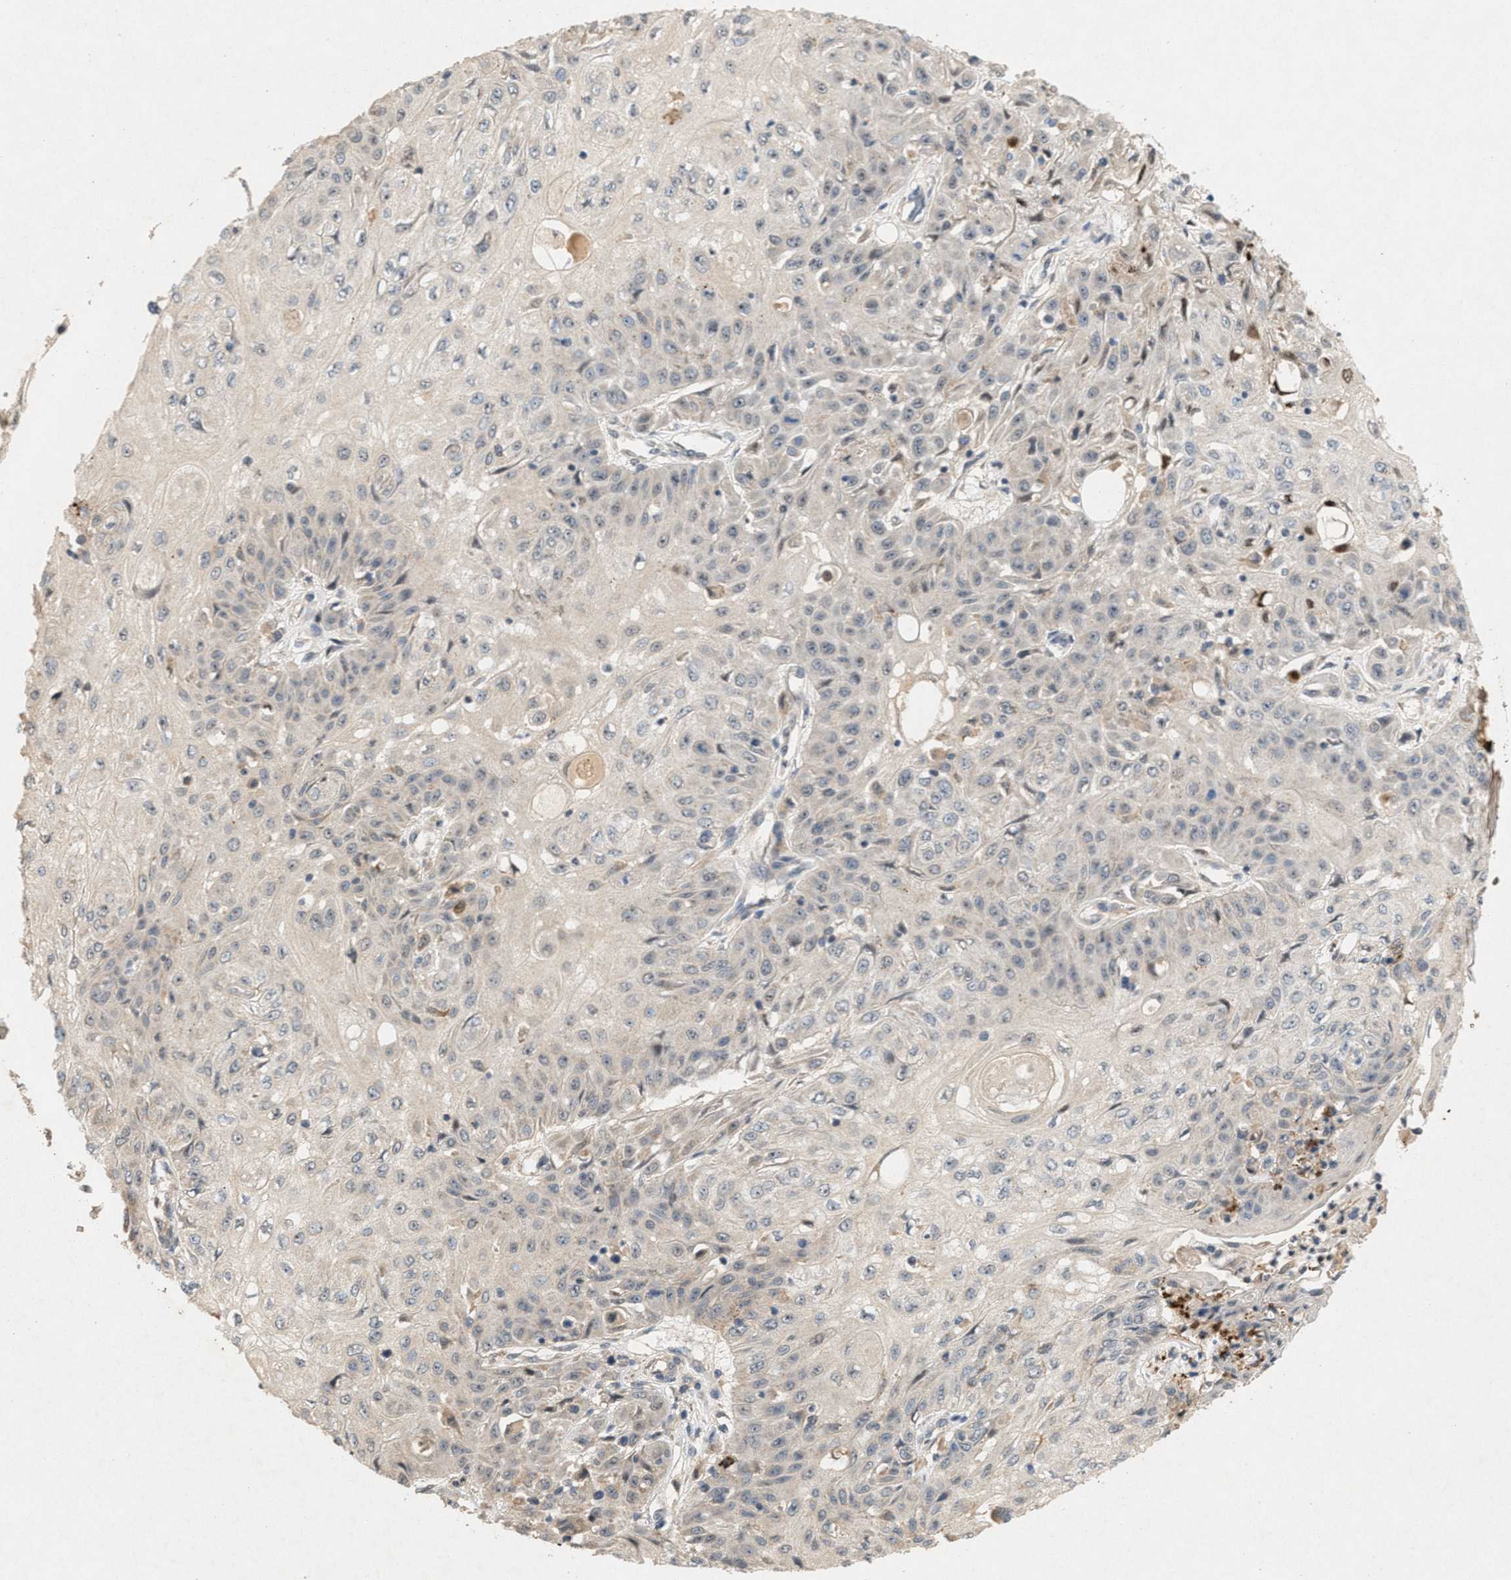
{"staining": {"intensity": "negative", "quantity": "none", "location": "none"}, "tissue": "skin cancer", "cell_type": "Tumor cells", "image_type": "cancer", "snomed": [{"axis": "morphology", "description": "Squamous cell carcinoma, NOS"}, {"axis": "morphology", "description": "Squamous cell carcinoma, metastatic, NOS"}, {"axis": "topography", "description": "Skin"}, {"axis": "topography", "description": "Lymph node"}], "caption": "Tumor cells show no significant protein staining in skin cancer.", "gene": "DCAF7", "patient": {"sex": "male", "age": 75}}